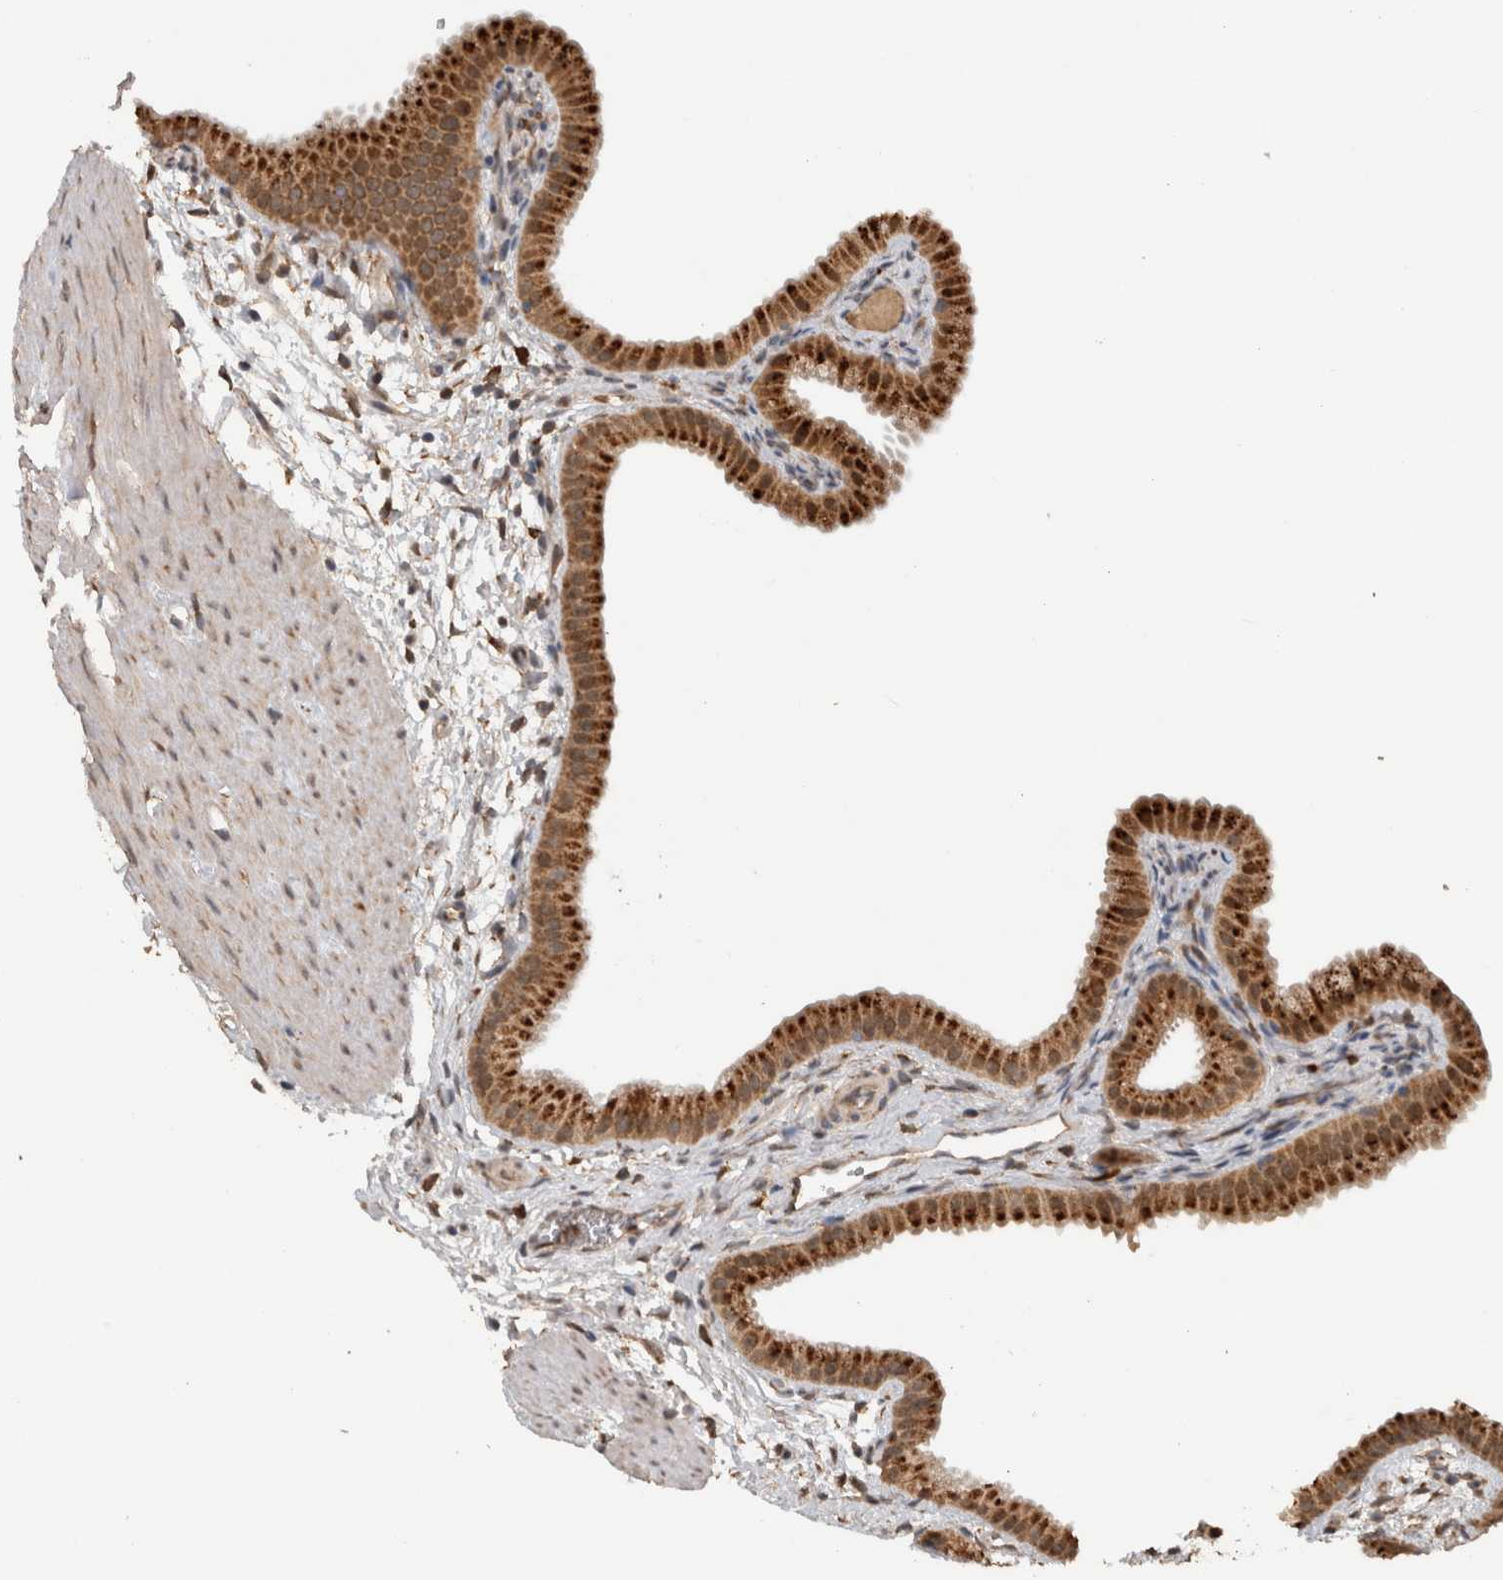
{"staining": {"intensity": "strong", "quantity": ">75%", "location": "cytoplasmic/membranous"}, "tissue": "gallbladder", "cell_type": "Glandular cells", "image_type": "normal", "snomed": [{"axis": "morphology", "description": "Normal tissue, NOS"}, {"axis": "topography", "description": "Gallbladder"}], "caption": "Glandular cells exhibit high levels of strong cytoplasmic/membranous expression in approximately >75% of cells in normal human gallbladder.", "gene": "ADGRL3", "patient": {"sex": "female", "age": 64}}